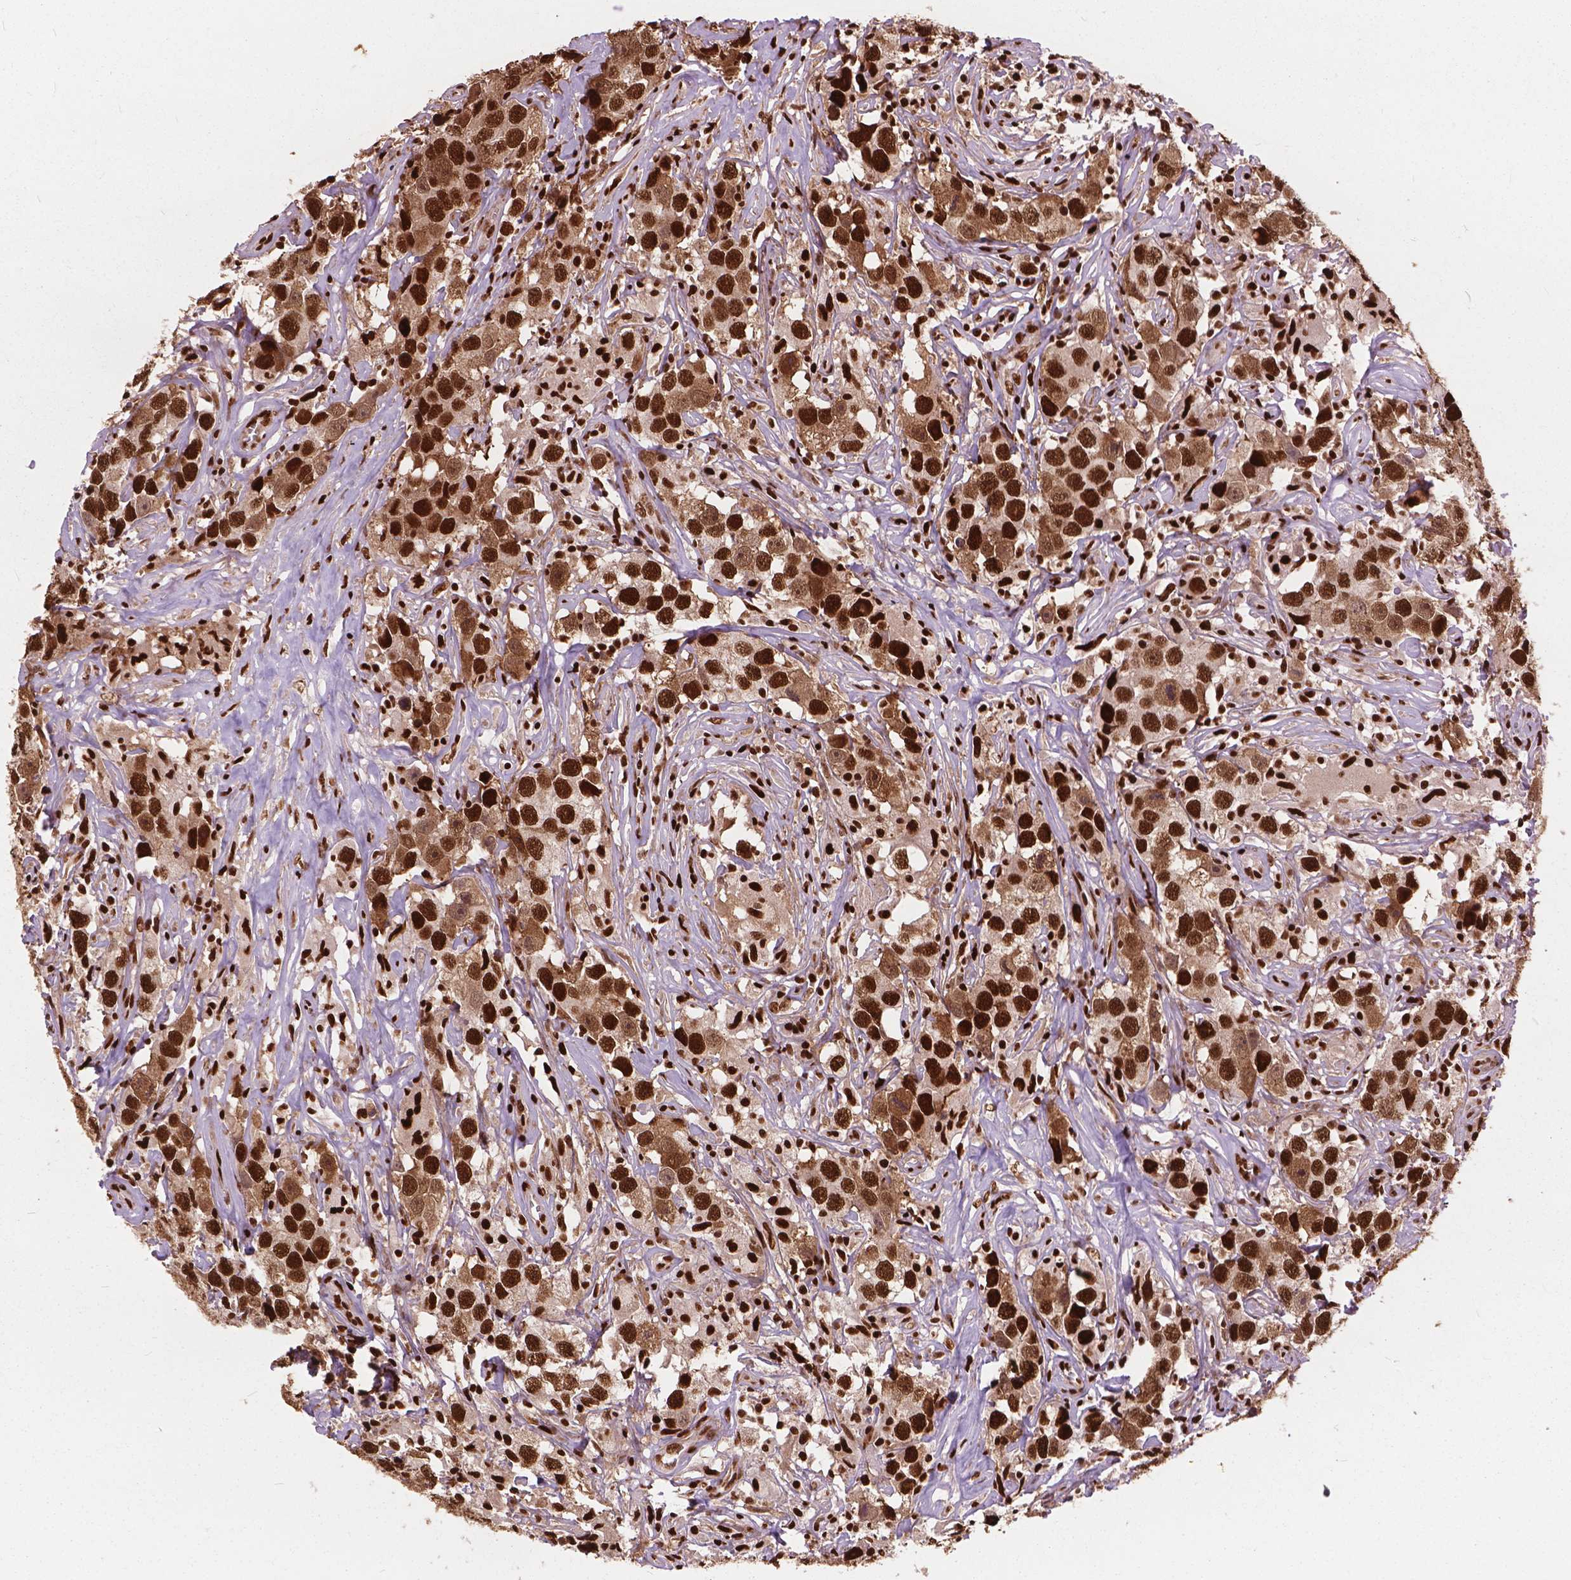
{"staining": {"intensity": "strong", "quantity": ">75%", "location": "cytoplasmic/membranous,nuclear"}, "tissue": "testis cancer", "cell_type": "Tumor cells", "image_type": "cancer", "snomed": [{"axis": "morphology", "description": "Seminoma, NOS"}, {"axis": "topography", "description": "Testis"}], "caption": "Immunohistochemistry (IHC) (DAB (3,3'-diaminobenzidine)) staining of human seminoma (testis) shows strong cytoplasmic/membranous and nuclear protein expression in approximately >75% of tumor cells. (DAB (3,3'-diaminobenzidine) IHC with brightfield microscopy, high magnification).", "gene": "ANP32B", "patient": {"sex": "male", "age": 49}}